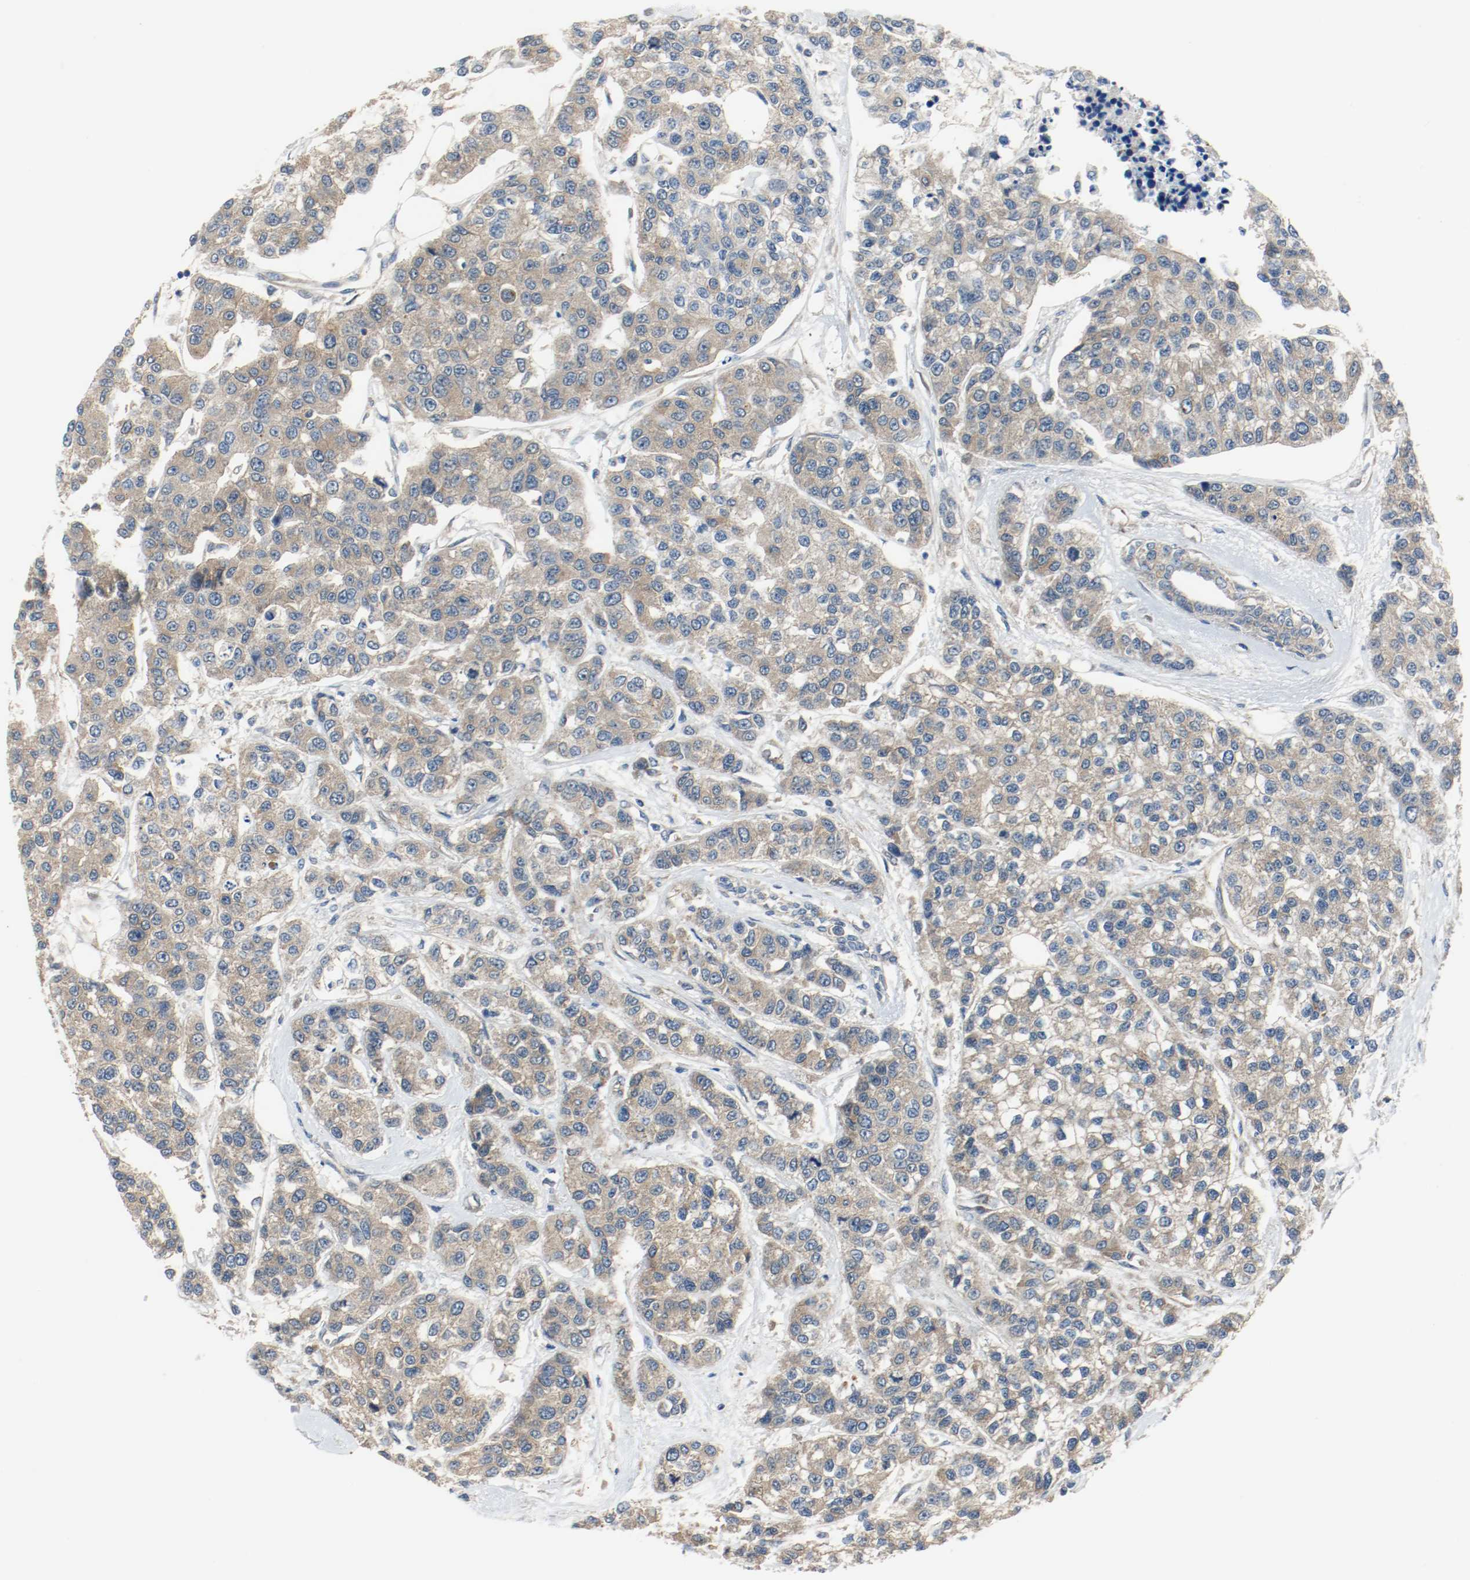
{"staining": {"intensity": "moderate", "quantity": ">75%", "location": "cytoplasmic/membranous"}, "tissue": "breast cancer", "cell_type": "Tumor cells", "image_type": "cancer", "snomed": [{"axis": "morphology", "description": "Duct carcinoma"}, {"axis": "topography", "description": "Breast"}], "caption": "Breast cancer (infiltrating ductal carcinoma) was stained to show a protein in brown. There is medium levels of moderate cytoplasmic/membranous expression in about >75% of tumor cells.", "gene": "HGS", "patient": {"sex": "female", "age": 51}}